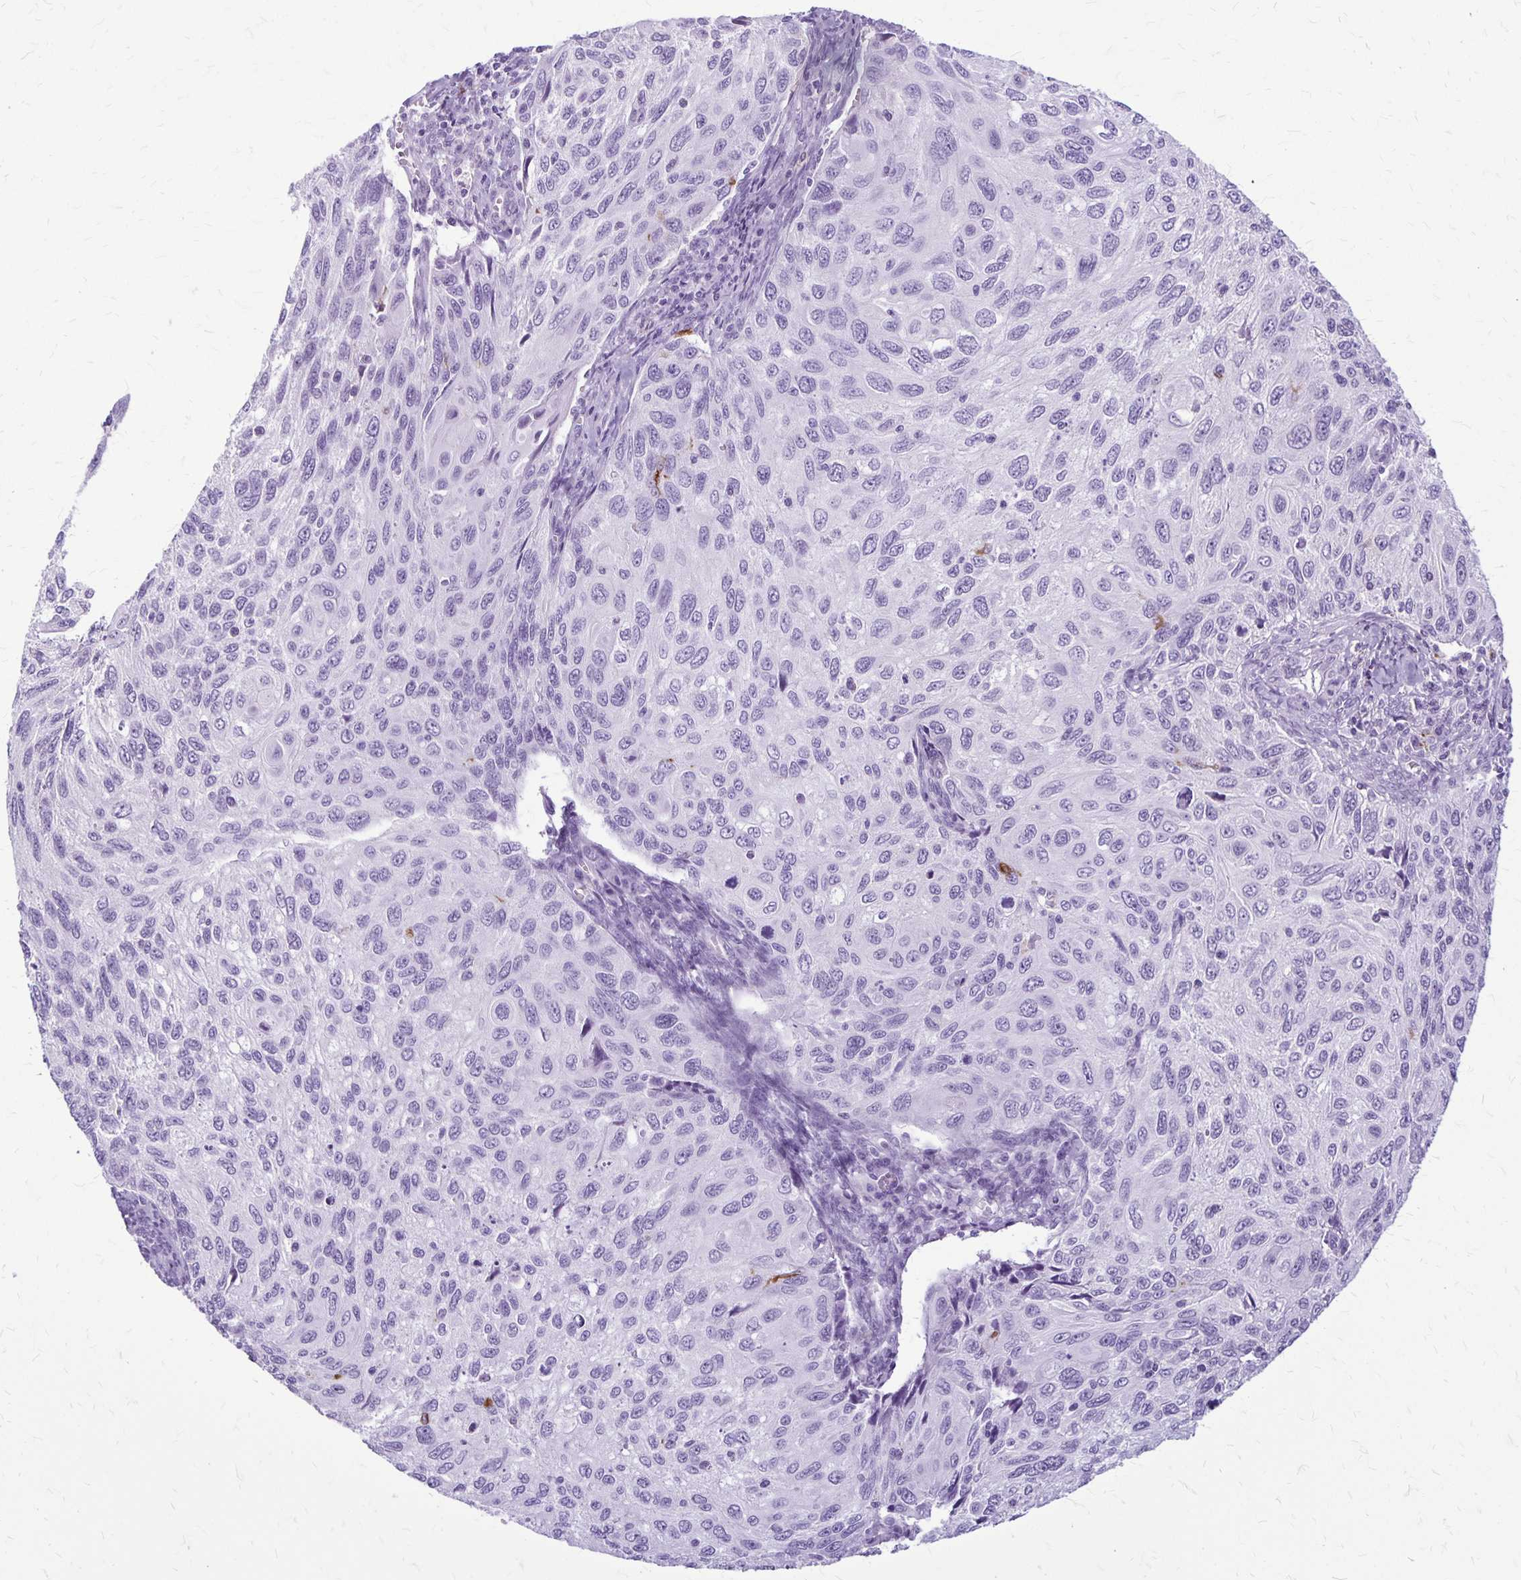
{"staining": {"intensity": "negative", "quantity": "none", "location": "none"}, "tissue": "cervical cancer", "cell_type": "Tumor cells", "image_type": "cancer", "snomed": [{"axis": "morphology", "description": "Squamous cell carcinoma, NOS"}, {"axis": "topography", "description": "Cervix"}], "caption": "Human cervical cancer (squamous cell carcinoma) stained for a protein using immunohistochemistry (IHC) demonstrates no positivity in tumor cells.", "gene": "RTN1", "patient": {"sex": "female", "age": 70}}